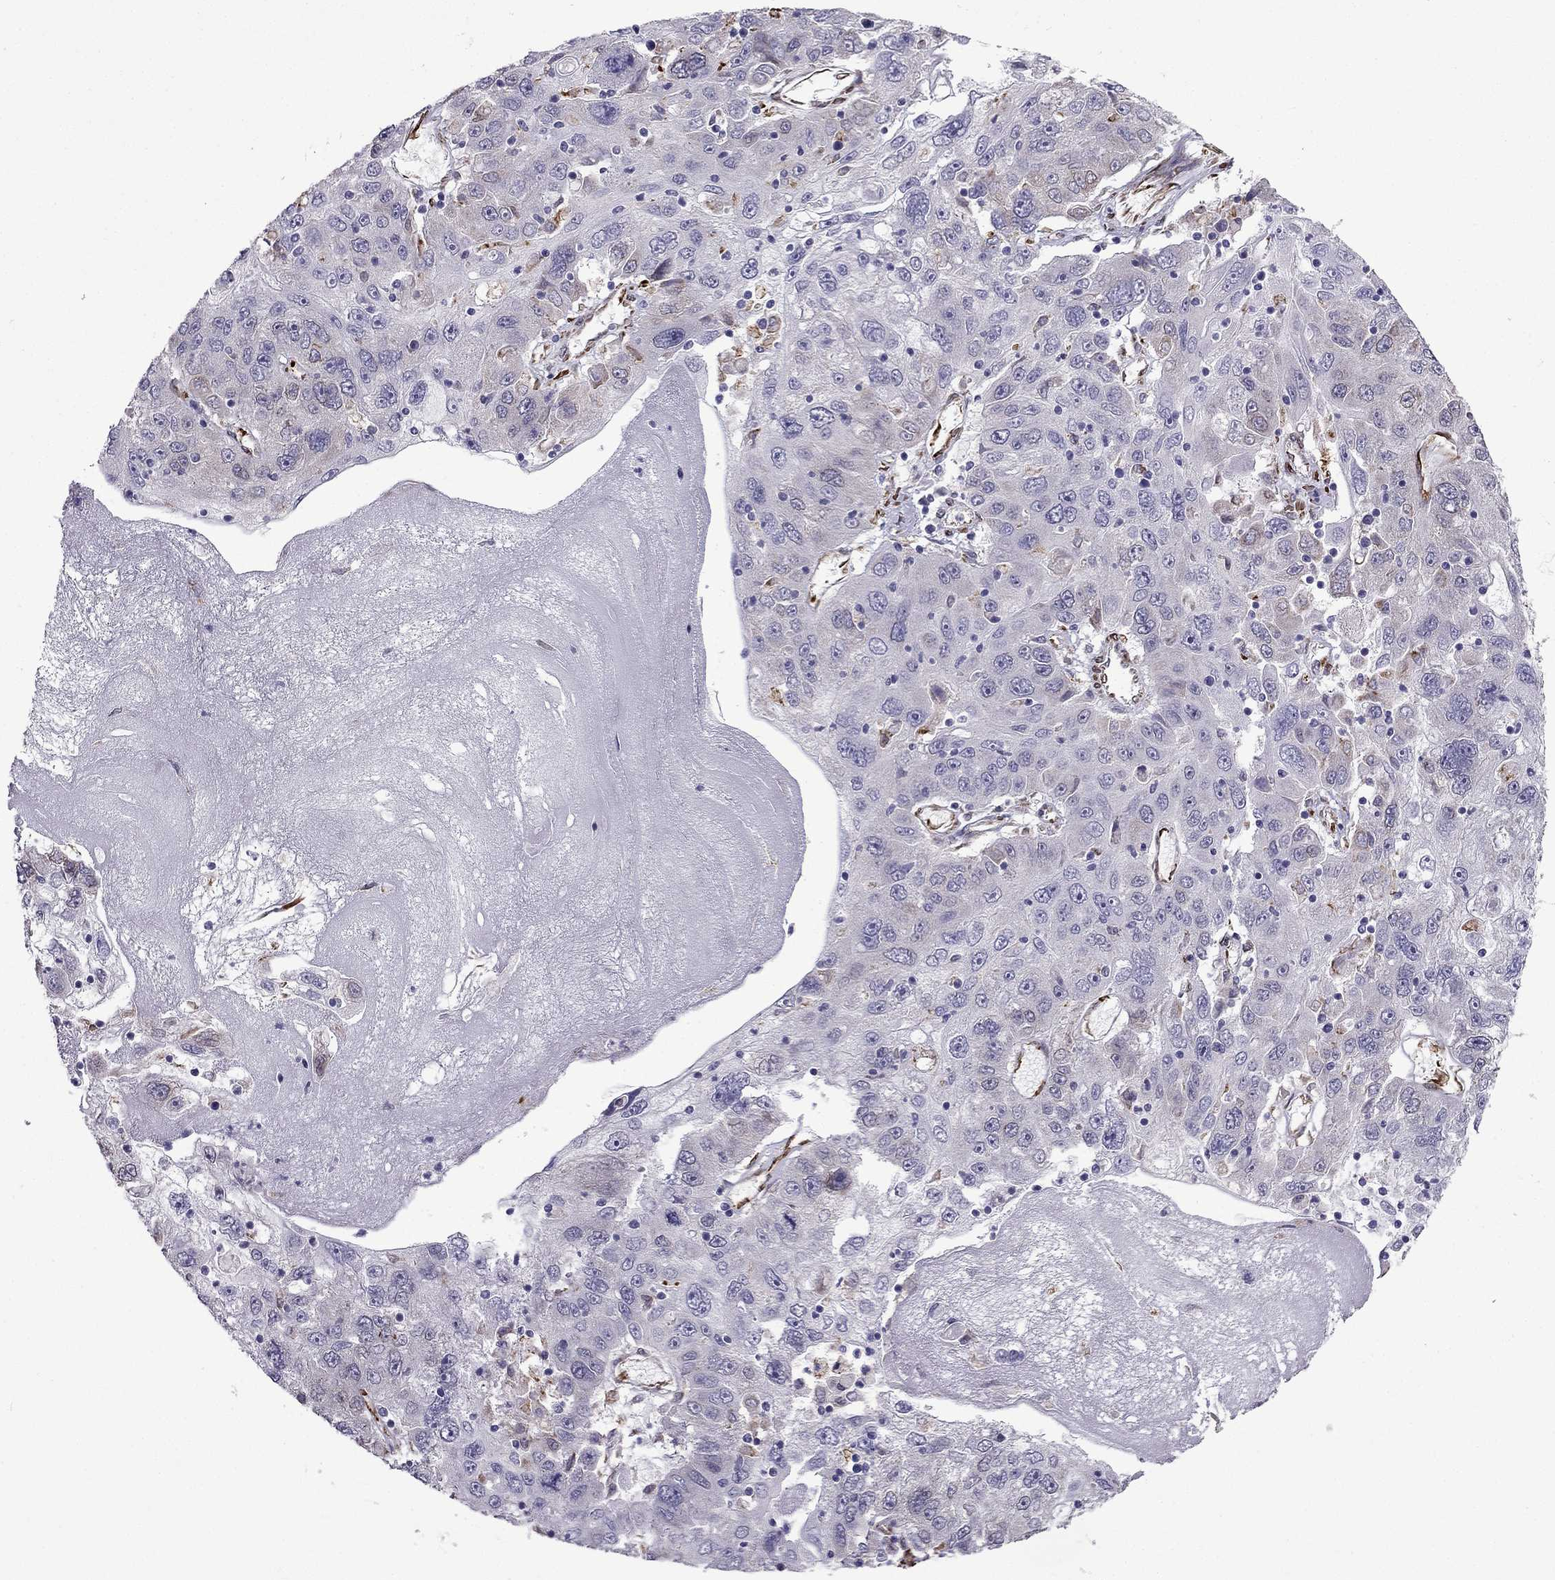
{"staining": {"intensity": "moderate", "quantity": "<25%", "location": "cytoplasmic/membranous"}, "tissue": "stomach cancer", "cell_type": "Tumor cells", "image_type": "cancer", "snomed": [{"axis": "morphology", "description": "Adenocarcinoma, NOS"}, {"axis": "topography", "description": "Stomach"}], "caption": "An IHC micrograph of neoplastic tissue is shown. Protein staining in brown shows moderate cytoplasmic/membranous positivity in stomach adenocarcinoma within tumor cells. The protein is shown in brown color, while the nuclei are stained blue.", "gene": "IKBIP", "patient": {"sex": "male", "age": 56}}